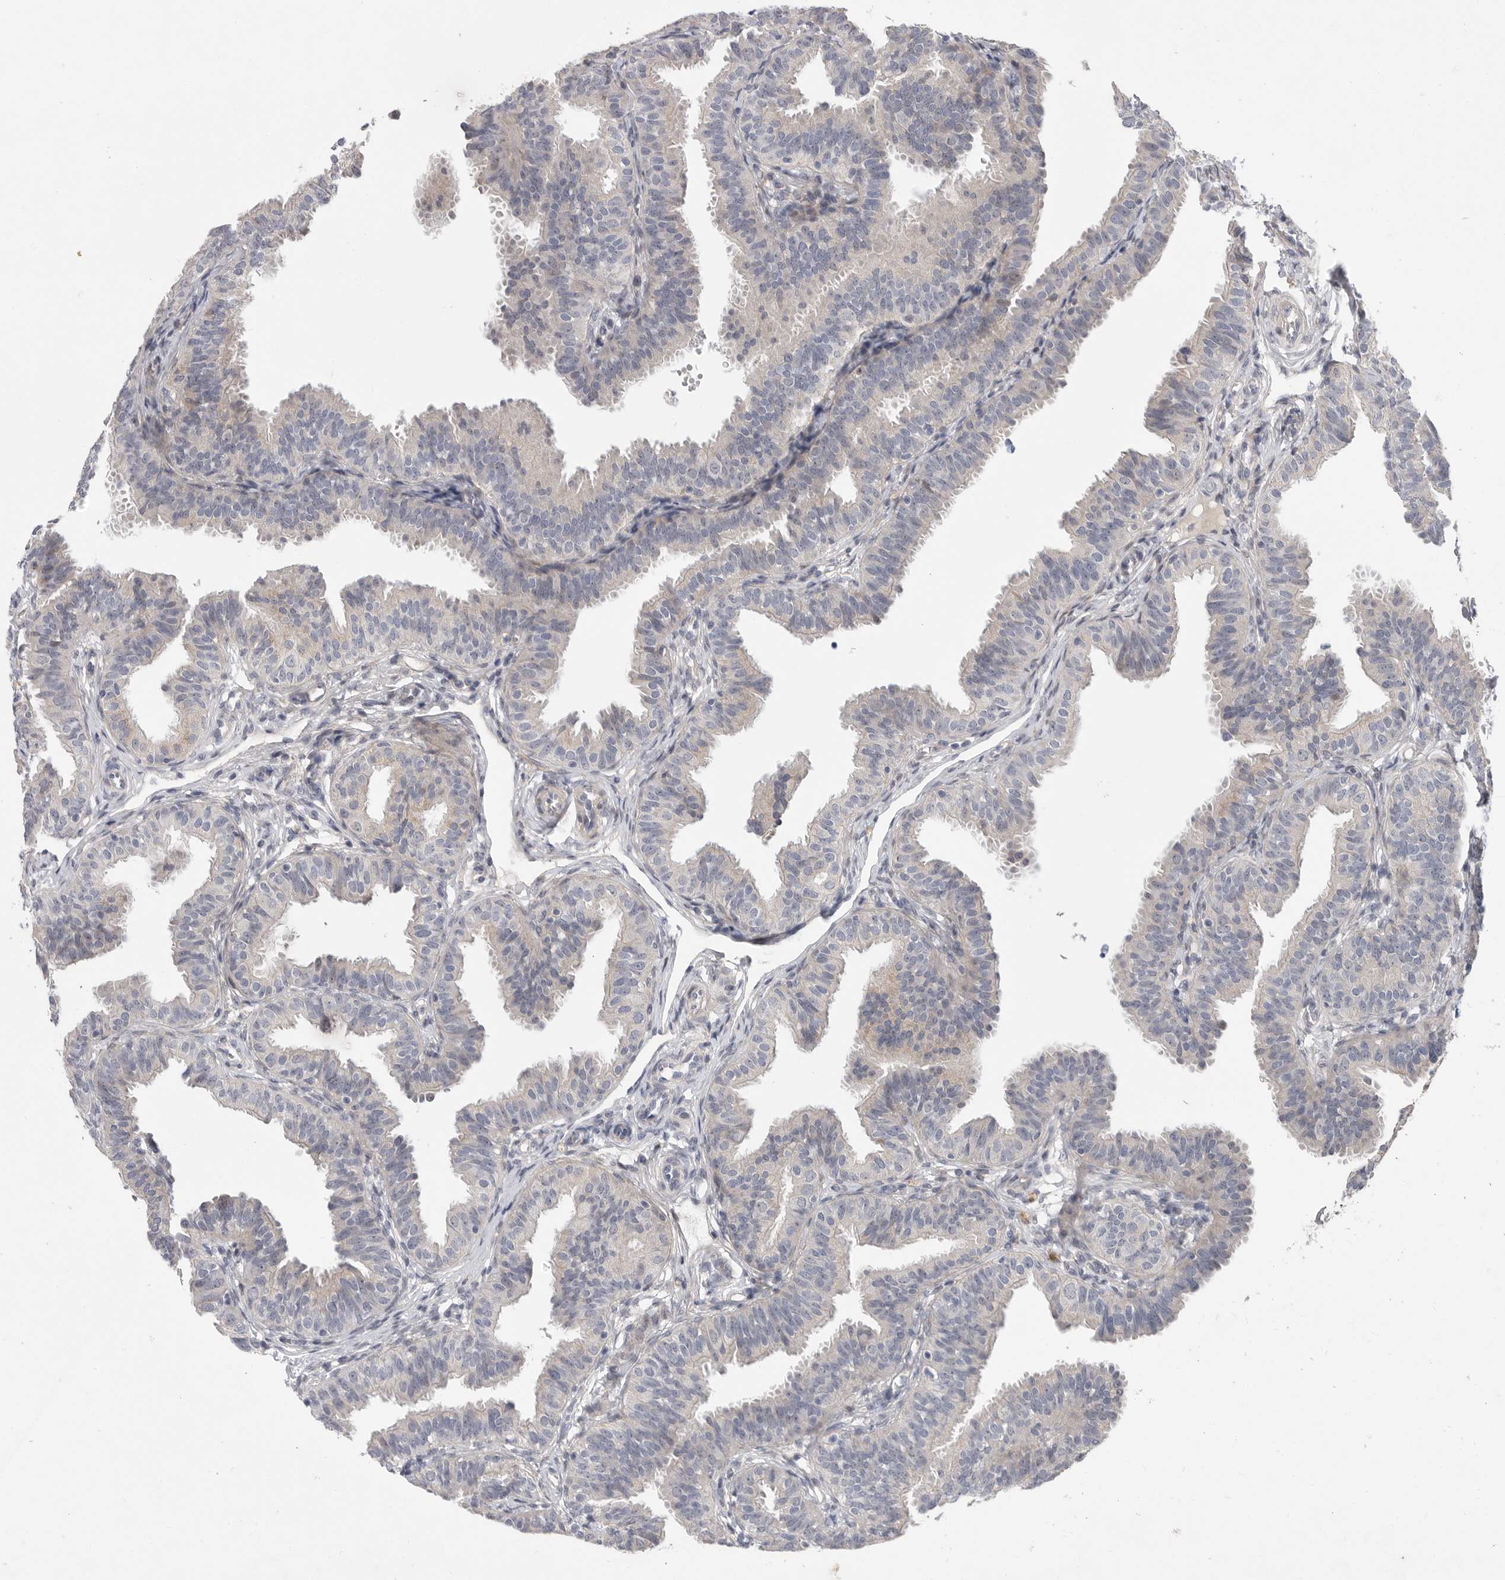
{"staining": {"intensity": "negative", "quantity": "none", "location": "none"}, "tissue": "fallopian tube", "cell_type": "Glandular cells", "image_type": "normal", "snomed": [{"axis": "morphology", "description": "Normal tissue, NOS"}, {"axis": "topography", "description": "Fallopian tube"}], "caption": "Human fallopian tube stained for a protein using immunohistochemistry shows no positivity in glandular cells.", "gene": "FBXO43", "patient": {"sex": "female", "age": 35}}